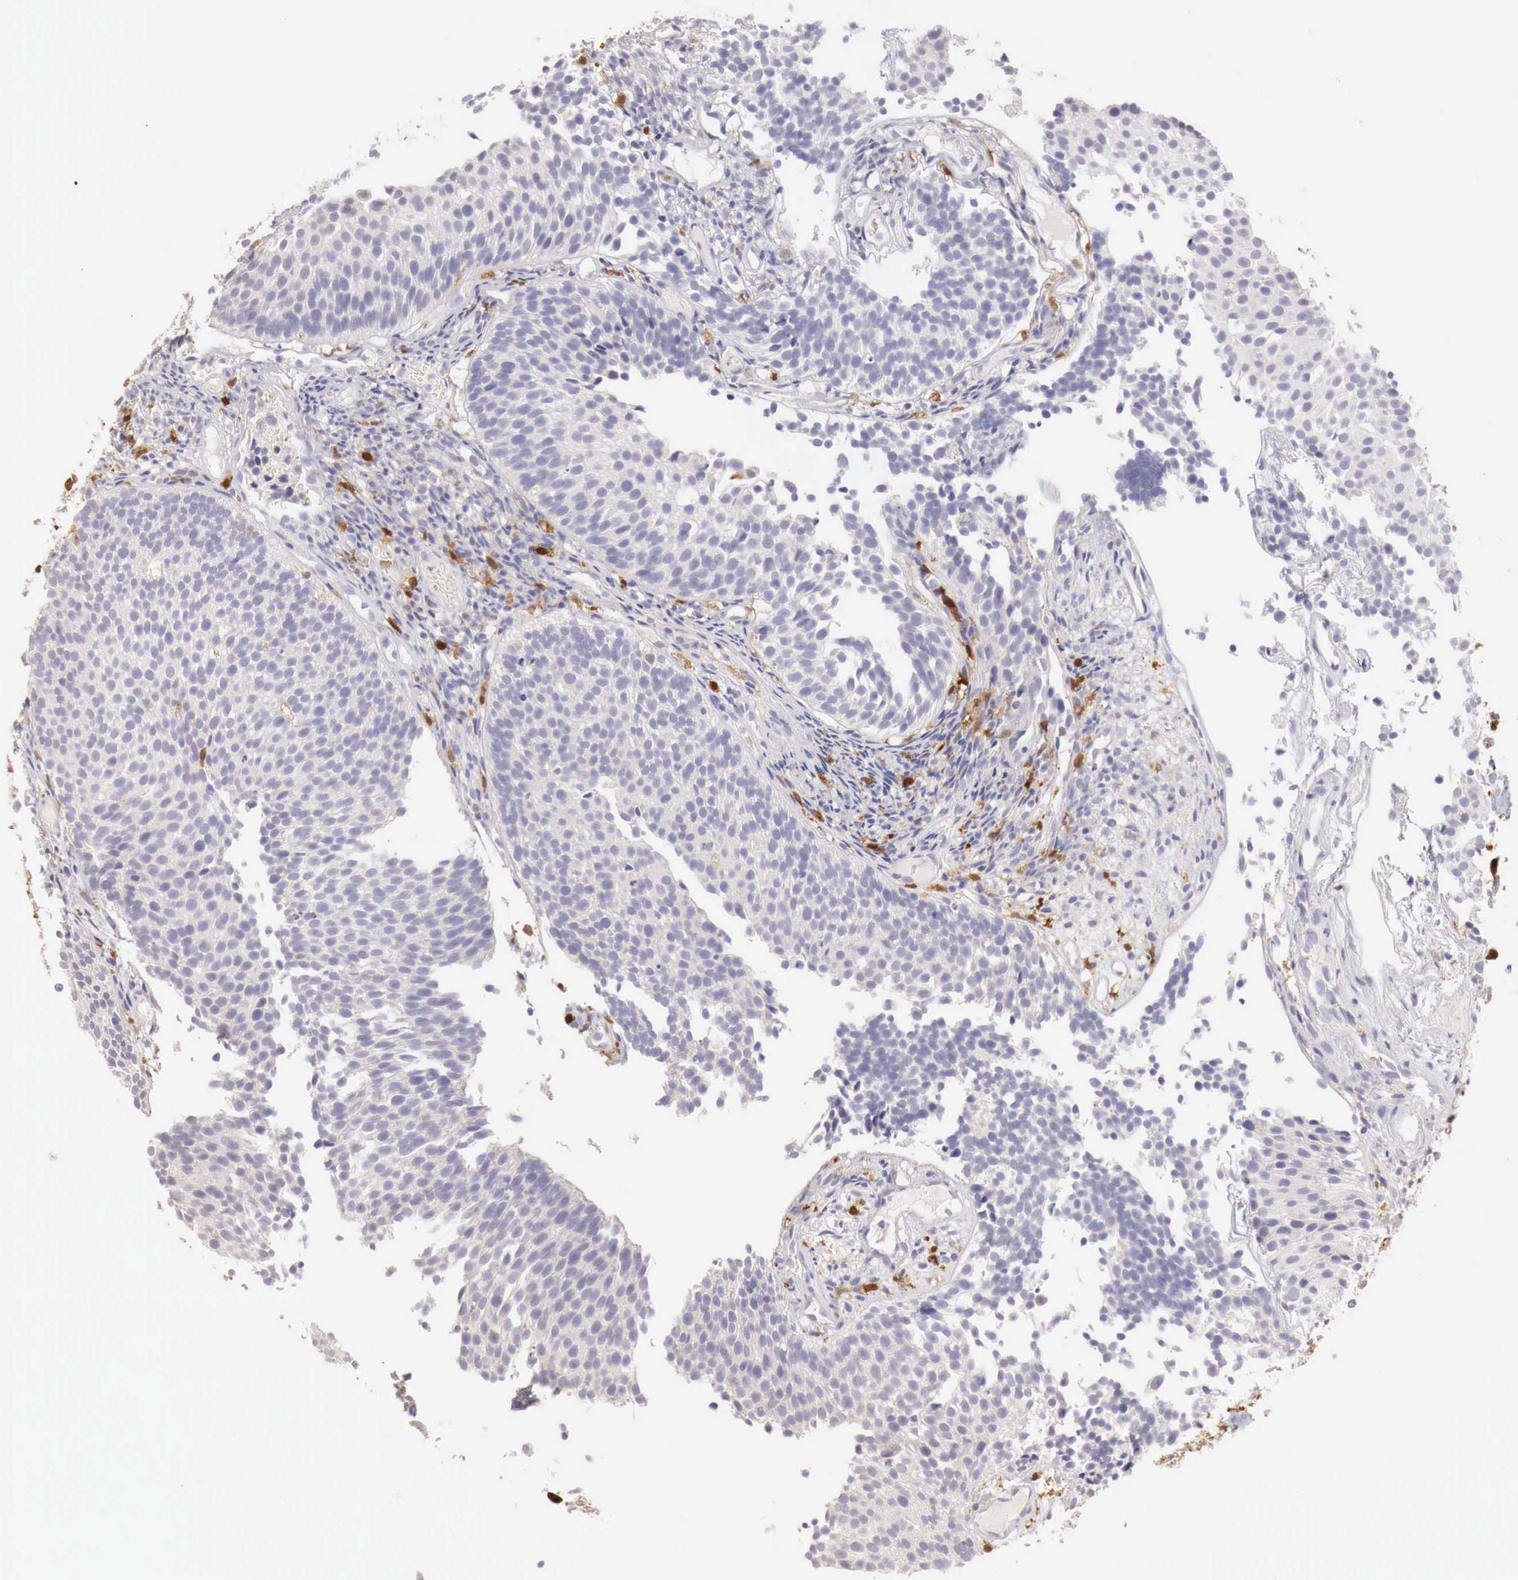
{"staining": {"intensity": "negative", "quantity": "none", "location": "none"}, "tissue": "urothelial cancer", "cell_type": "Tumor cells", "image_type": "cancer", "snomed": [{"axis": "morphology", "description": "Urothelial carcinoma, Low grade"}, {"axis": "topography", "description": "Urinary bladder"}], "caption": "The immunohistochemistry (IHC) image has no significant expression in tumor cells of urothelial cancer tissue.", "gene": "RENBP", "patient": {"sex": "male", "age": 85}}